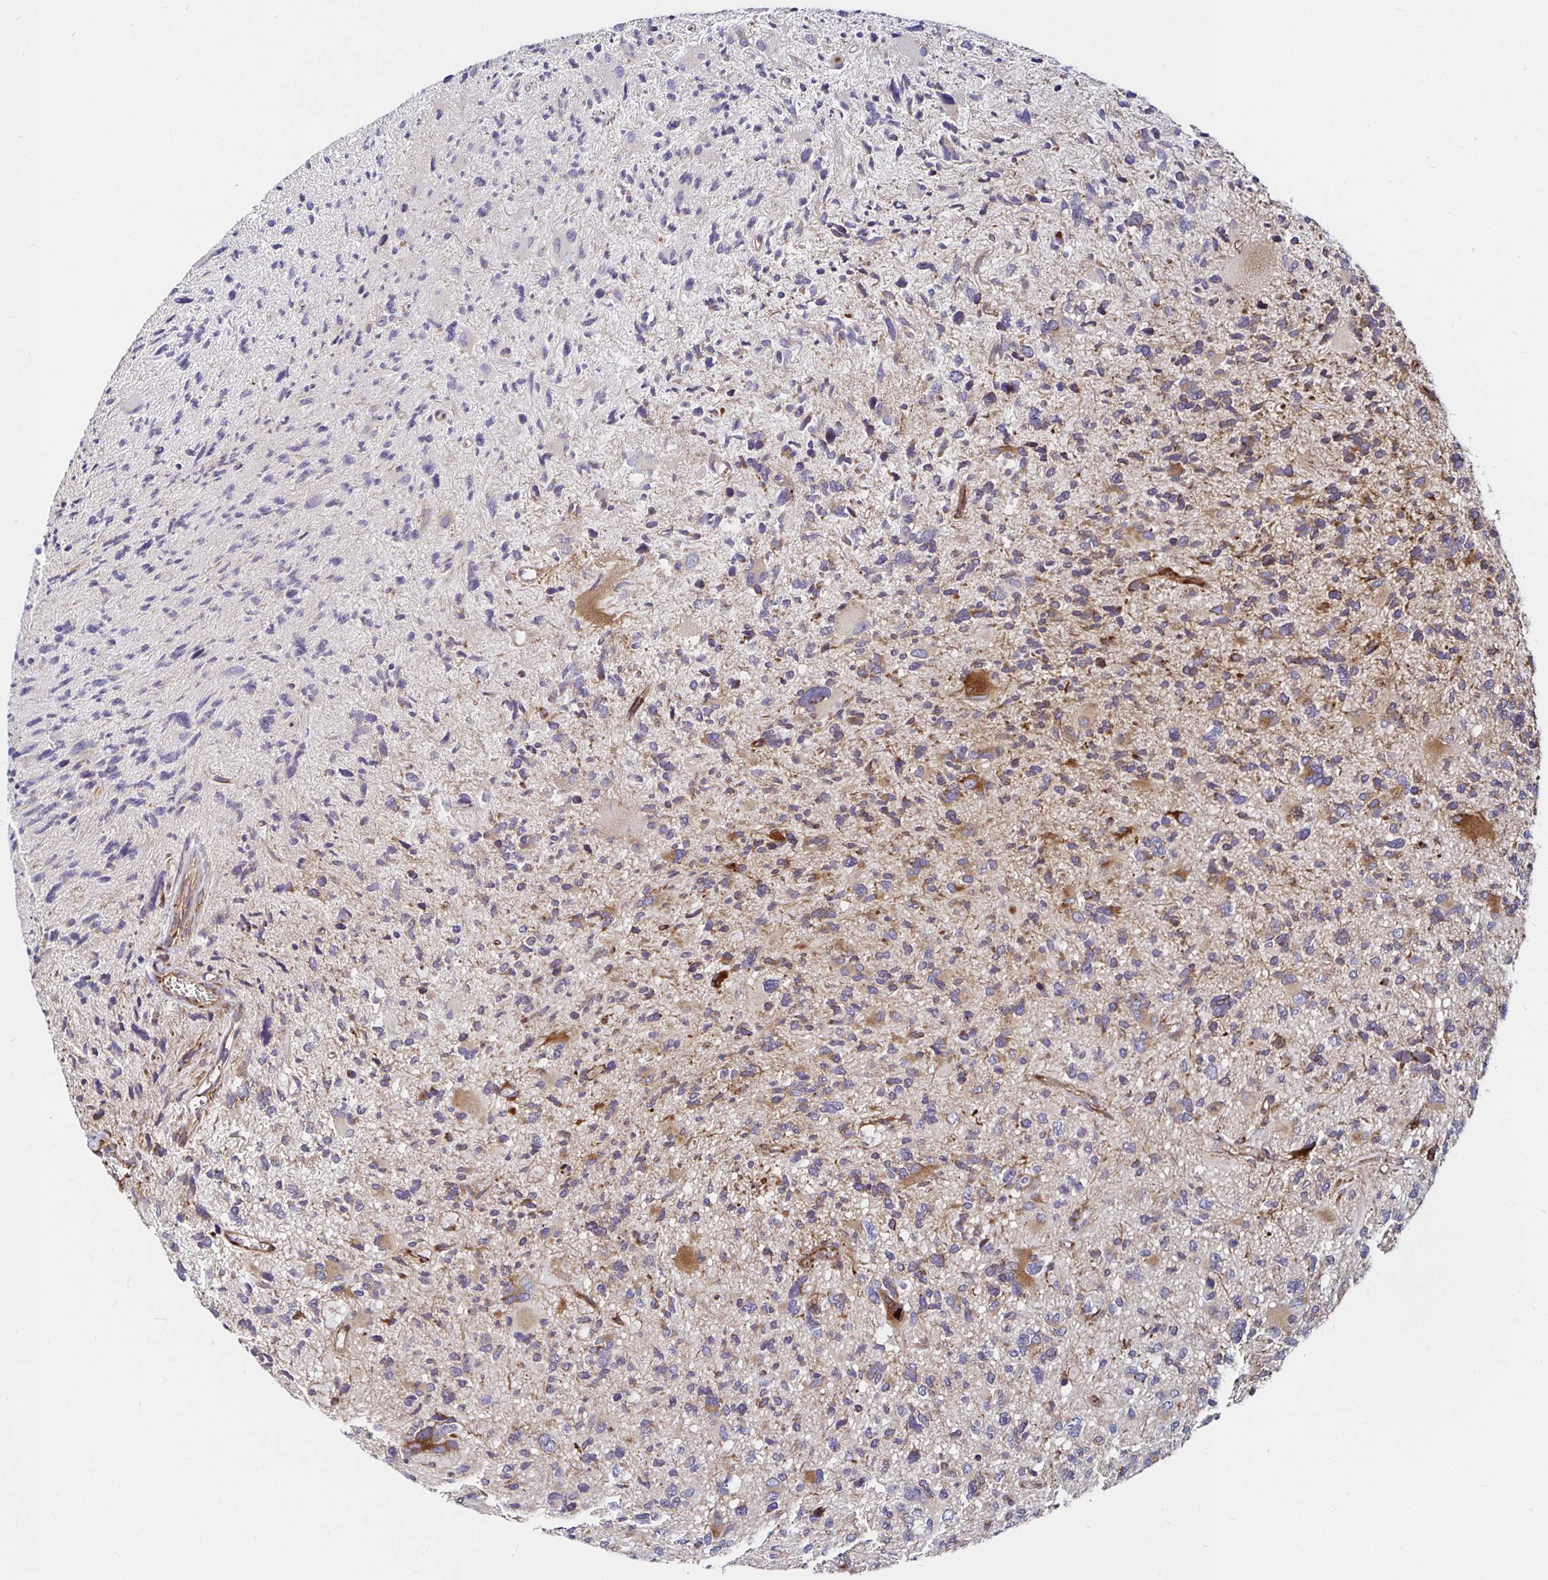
{"staining": {"intensity": "moderate", "quantity": "<25%", "location": "cytoplasmic/membranous"}, "tissue": "glioma", "cell_type": "Tumor cells", "image_type": "cancer", "snomed": [{"axis": "morphology", "description": "Glioma, malignant, High grade"}, {"axis": "topography", "description": "Brain"}], "caption": "Immunohistochemical staining of glioma shows low levels of moderate cytoplasmic/membranous positivity in approximately <25% of tumor cells. The staining was performed using DAB (3,3'-diaminobenzidine) to visualize the protein expression in brown, while the nuclei were stained in blue with hematoxylin (Magnification: 20x).", "gene": "SMYD3", "patient": {"sex": "female", "age": 11}}